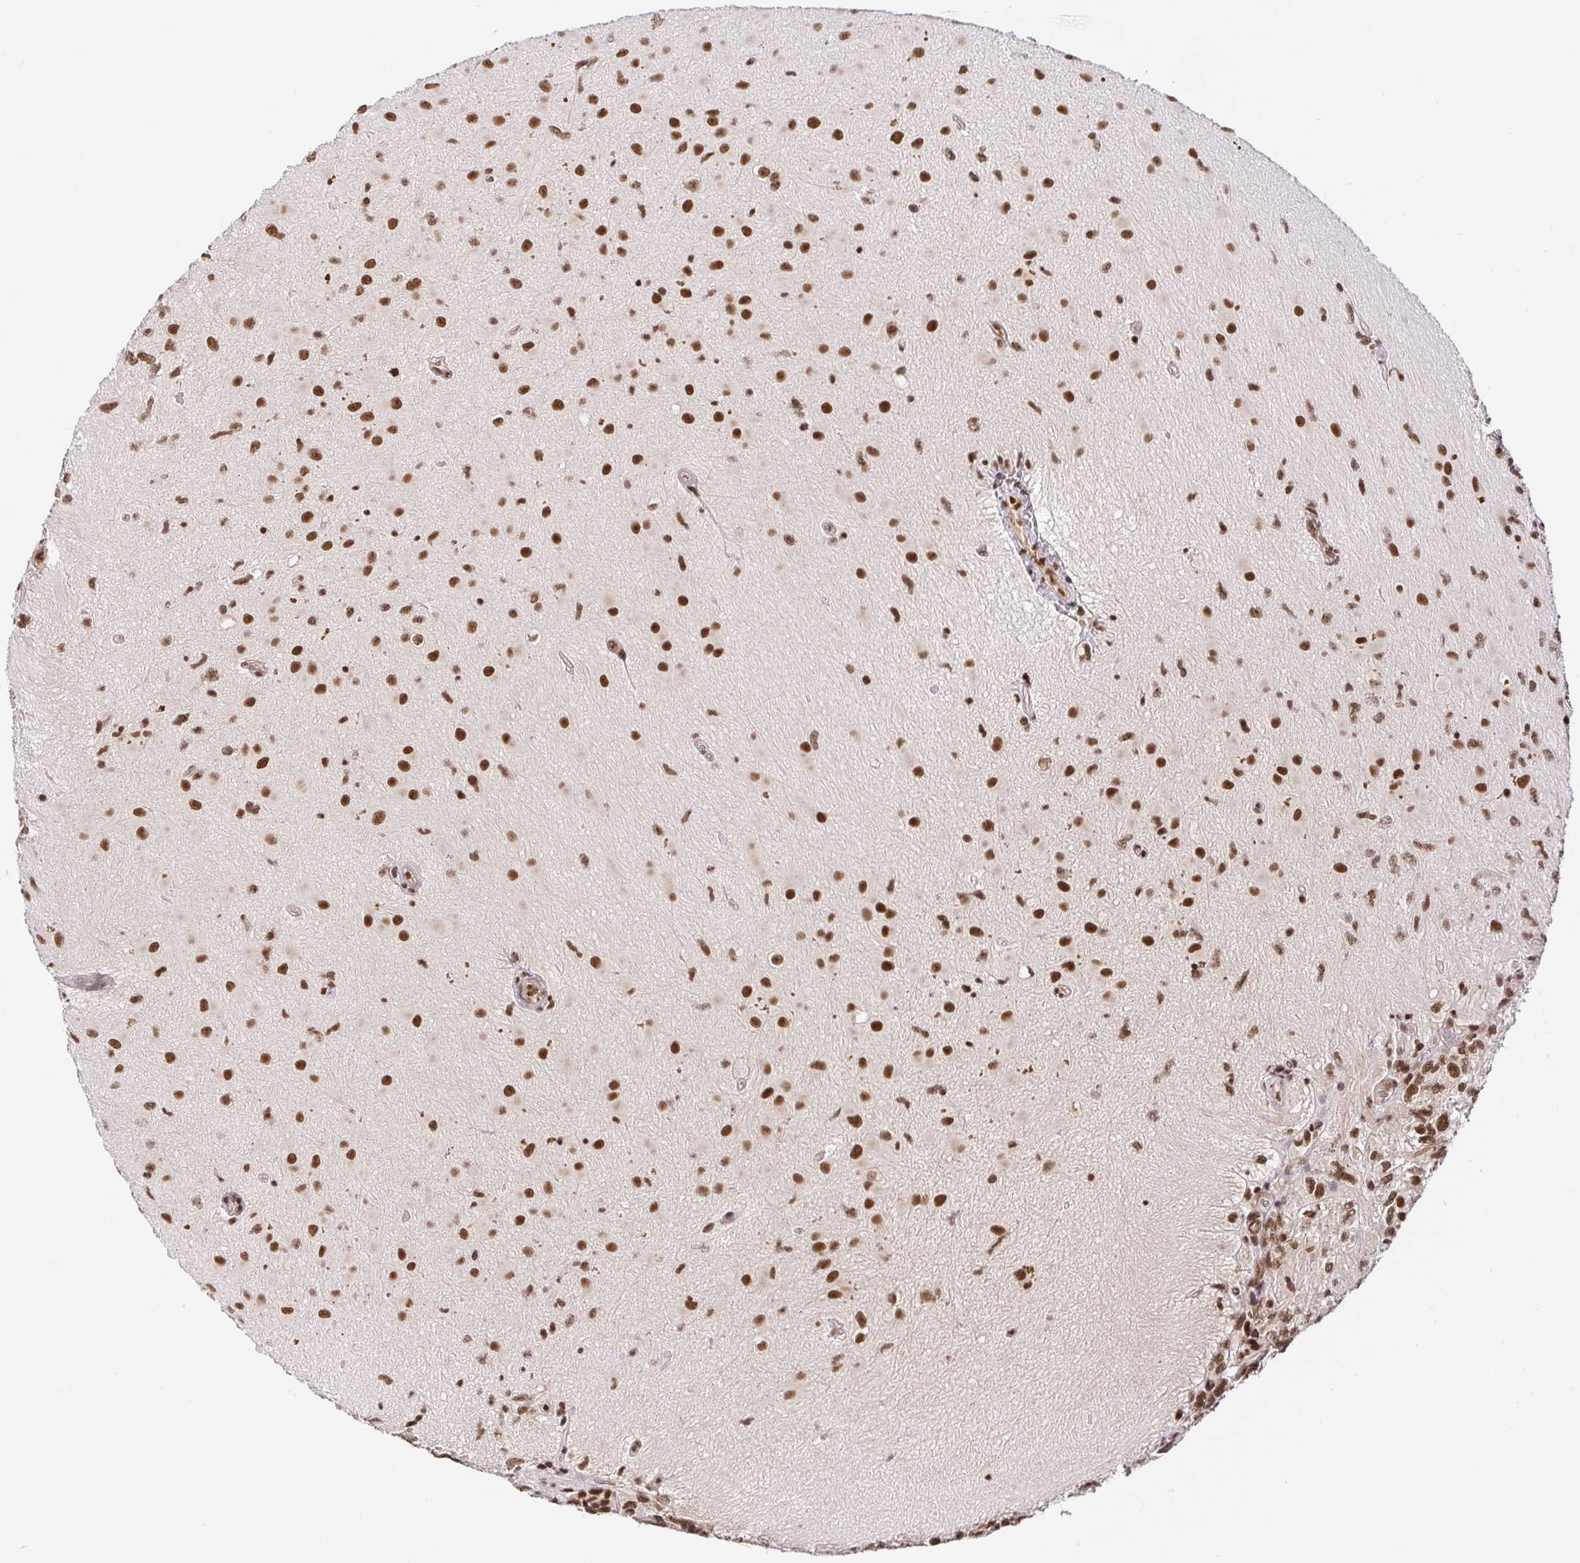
{"staining": {"intensity": "moderate", "quantity": ">75%", "location": "nuclear"}, "tissue": "glioma", "cell_type": "Tumor cells", "image_type": "cancer", "snomed": [{"axis": "morphology", "description": "Glioma, malignant, High grade"}, {"axis": "topography", "description": "Brain"}], "caption": "DAB immunohistochemical staining of high-grade glioma (malignant) displays moderate nuclear protein positivity in about >75% of tumor cells.", "gene": "USF1", "patient": {"sex": "male", "age": 39}}